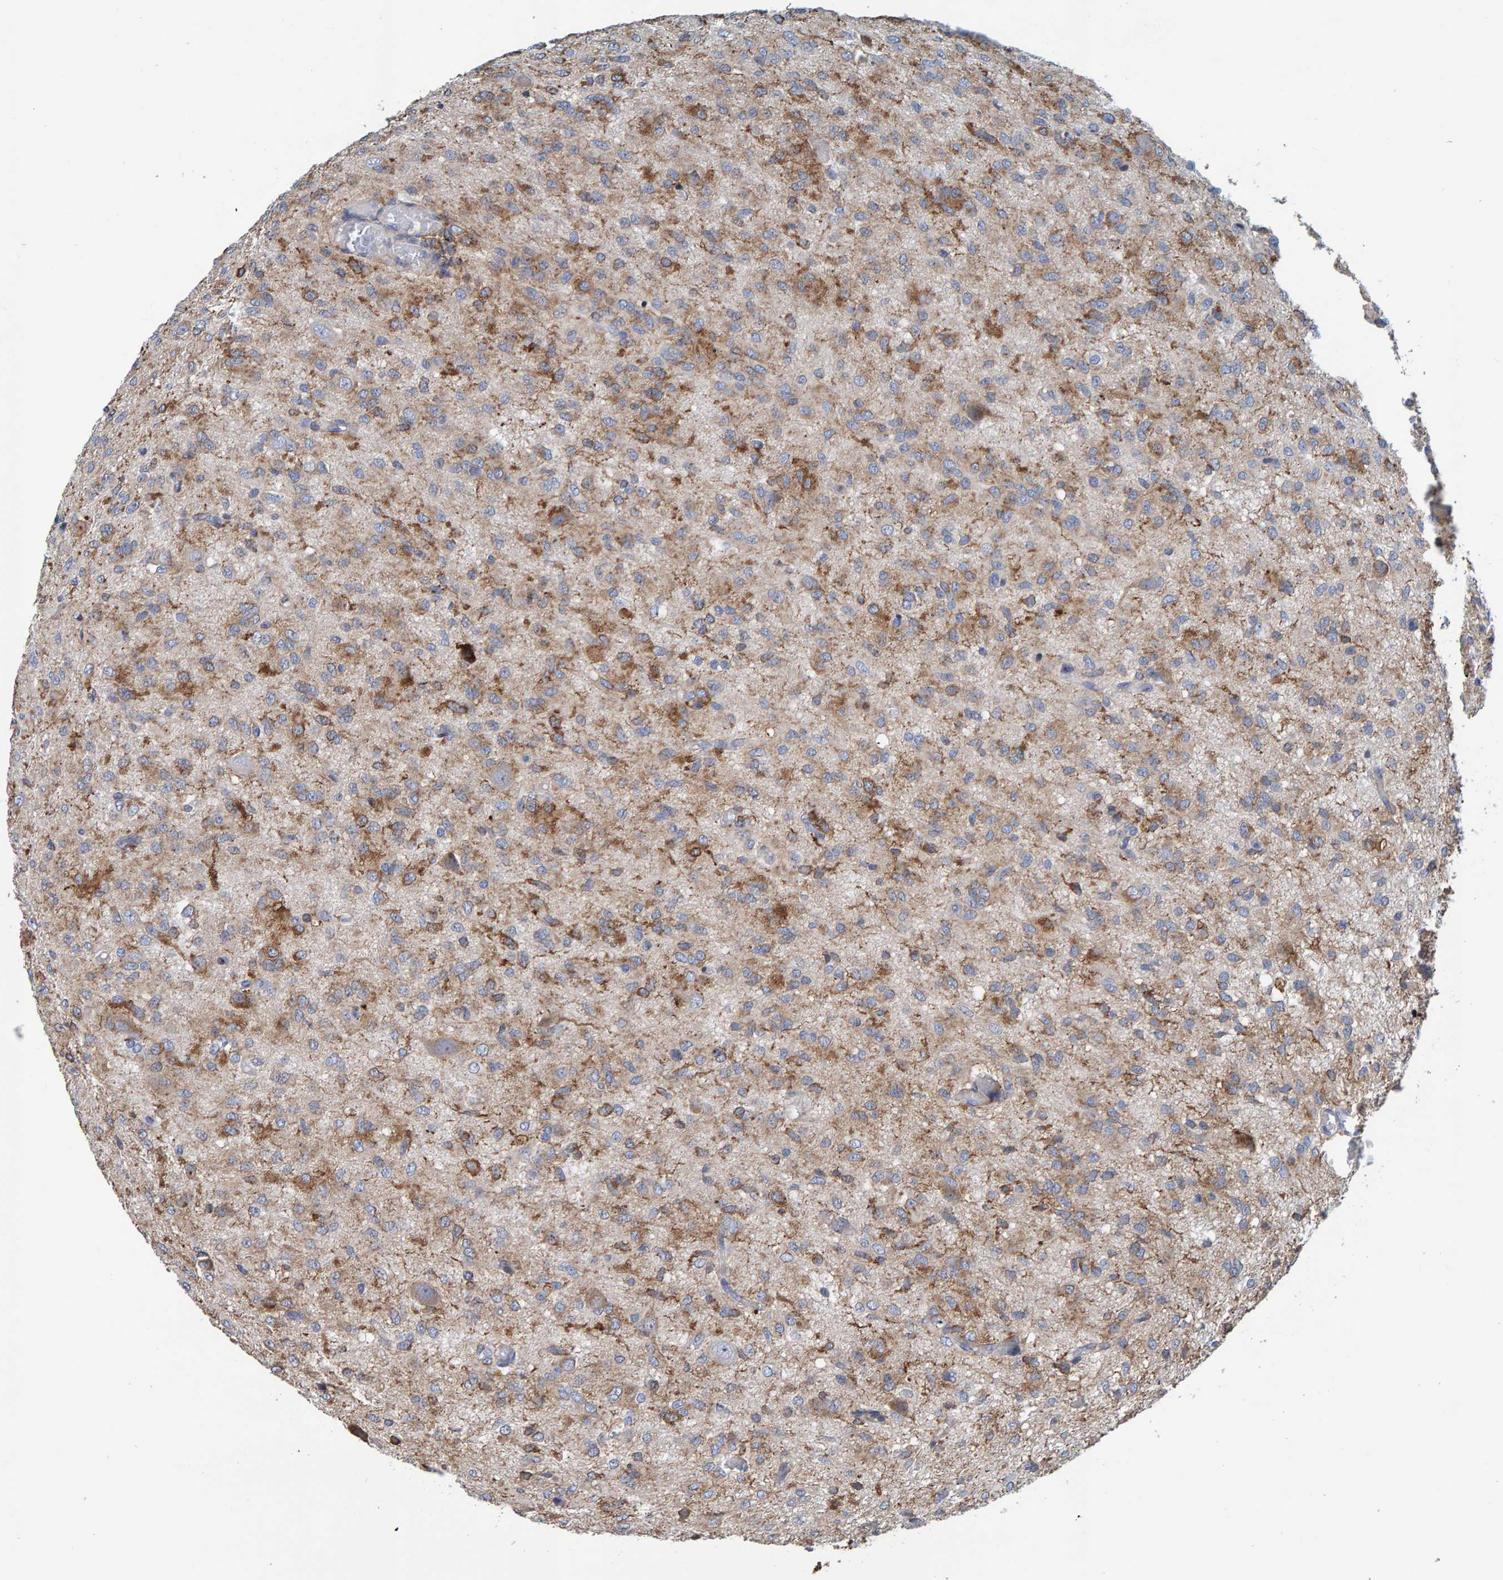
{"staining": {"intensity": "moderate", "quantity": "25%-75%", "location": "cytoplasmic/membranous"}, "tissue": "glioma", "cell_type": "Tumor cells", "image_type": "cancer", "snomed": [{"axis": "morphology", "description": "Glioma, malignant, High grade"}, {"axis": "topography", "description": "Brain"}], "caption": "Brown immunohistochemical staining in glioma exhibits moderate cytoplasmic/membranous expression in approximately 25%-75% of tumor cells.", "gene": "LRP1", "patient": {"sex": "female", "age": 59}}